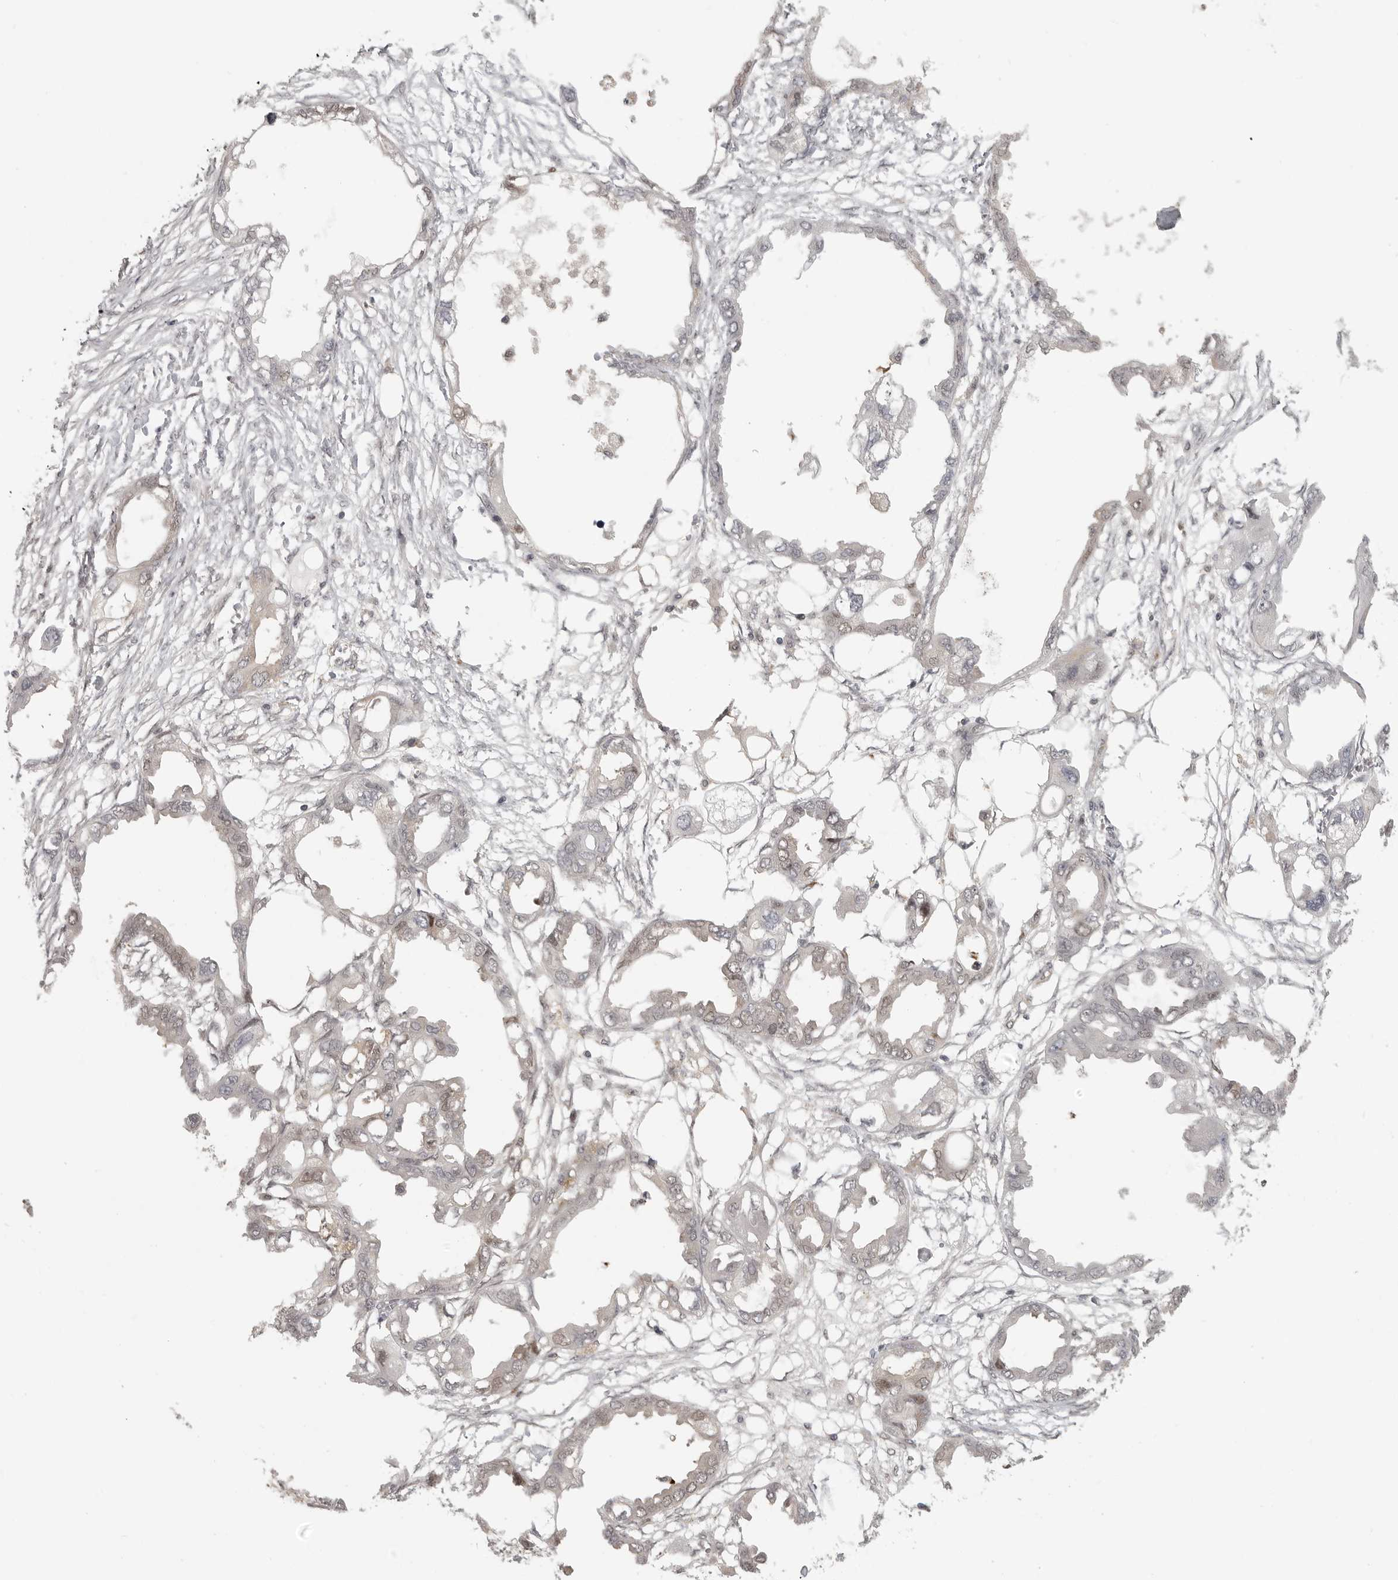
{"staining": {"intensity": "weak", "quantity": "25%-75%", "location": "nuclear"}, "tissue": "endometrial cancer", "cell_type": "Tumor cells", "image_type": "cancer", "snomed": [{"axis": "morphology", "description": "Adenocarcinoma, NOS"}, {"axis": "morphology", "description": "Adenocarcinoma, metastatic, NOS"}, {"axis": "topography", "description": "Adipose tissue"}, {"axis": "topography", "description": "Endometrium"}], "caption": "A brown stain labels weak nuclear positivity of a protein in endometrial cancer tumor cells. (DAB IHC with brightfield microscopy, high magnification).", "gene": "UROD", "patient": {"sex": "female", "age": 67}}